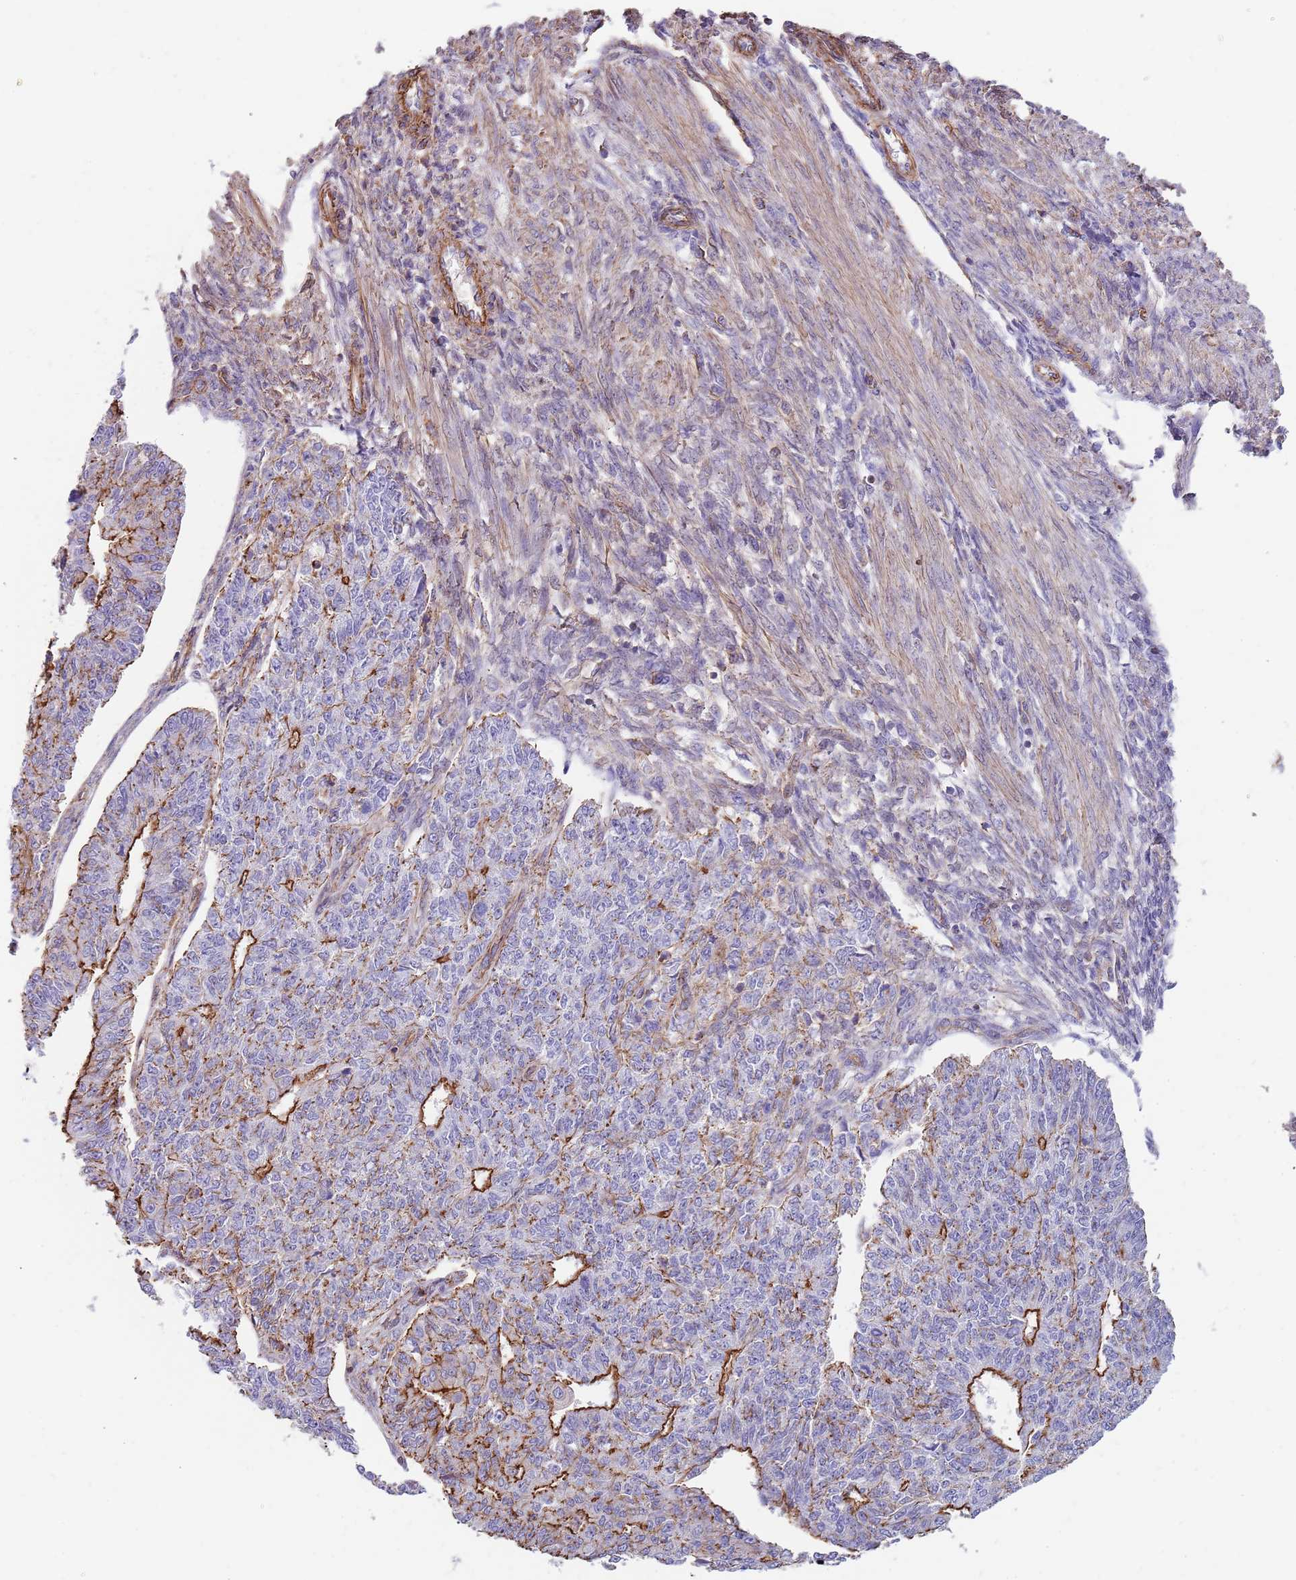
{"staining": {"intensity": "moderate", "quantity": "25%-75%", "location": "cytoplasmic/membranous"}, "tissue": "endometrial cancer", "cell_type": "Tumor cells", "image_type": "cancer", "snomed": [{"axis": "morphology", "description": "Adenocarcinoma, NOS"}, {"axis": "topography", "description": "Endometrium"}], "caption": "This is an image of IHC staining of endometrial cancer, which shows moderate staining in the cytoplasmic/membranous of tumor cells.", "gene": "GFRAL", "patient": {"sex": "female", "age": 32}}